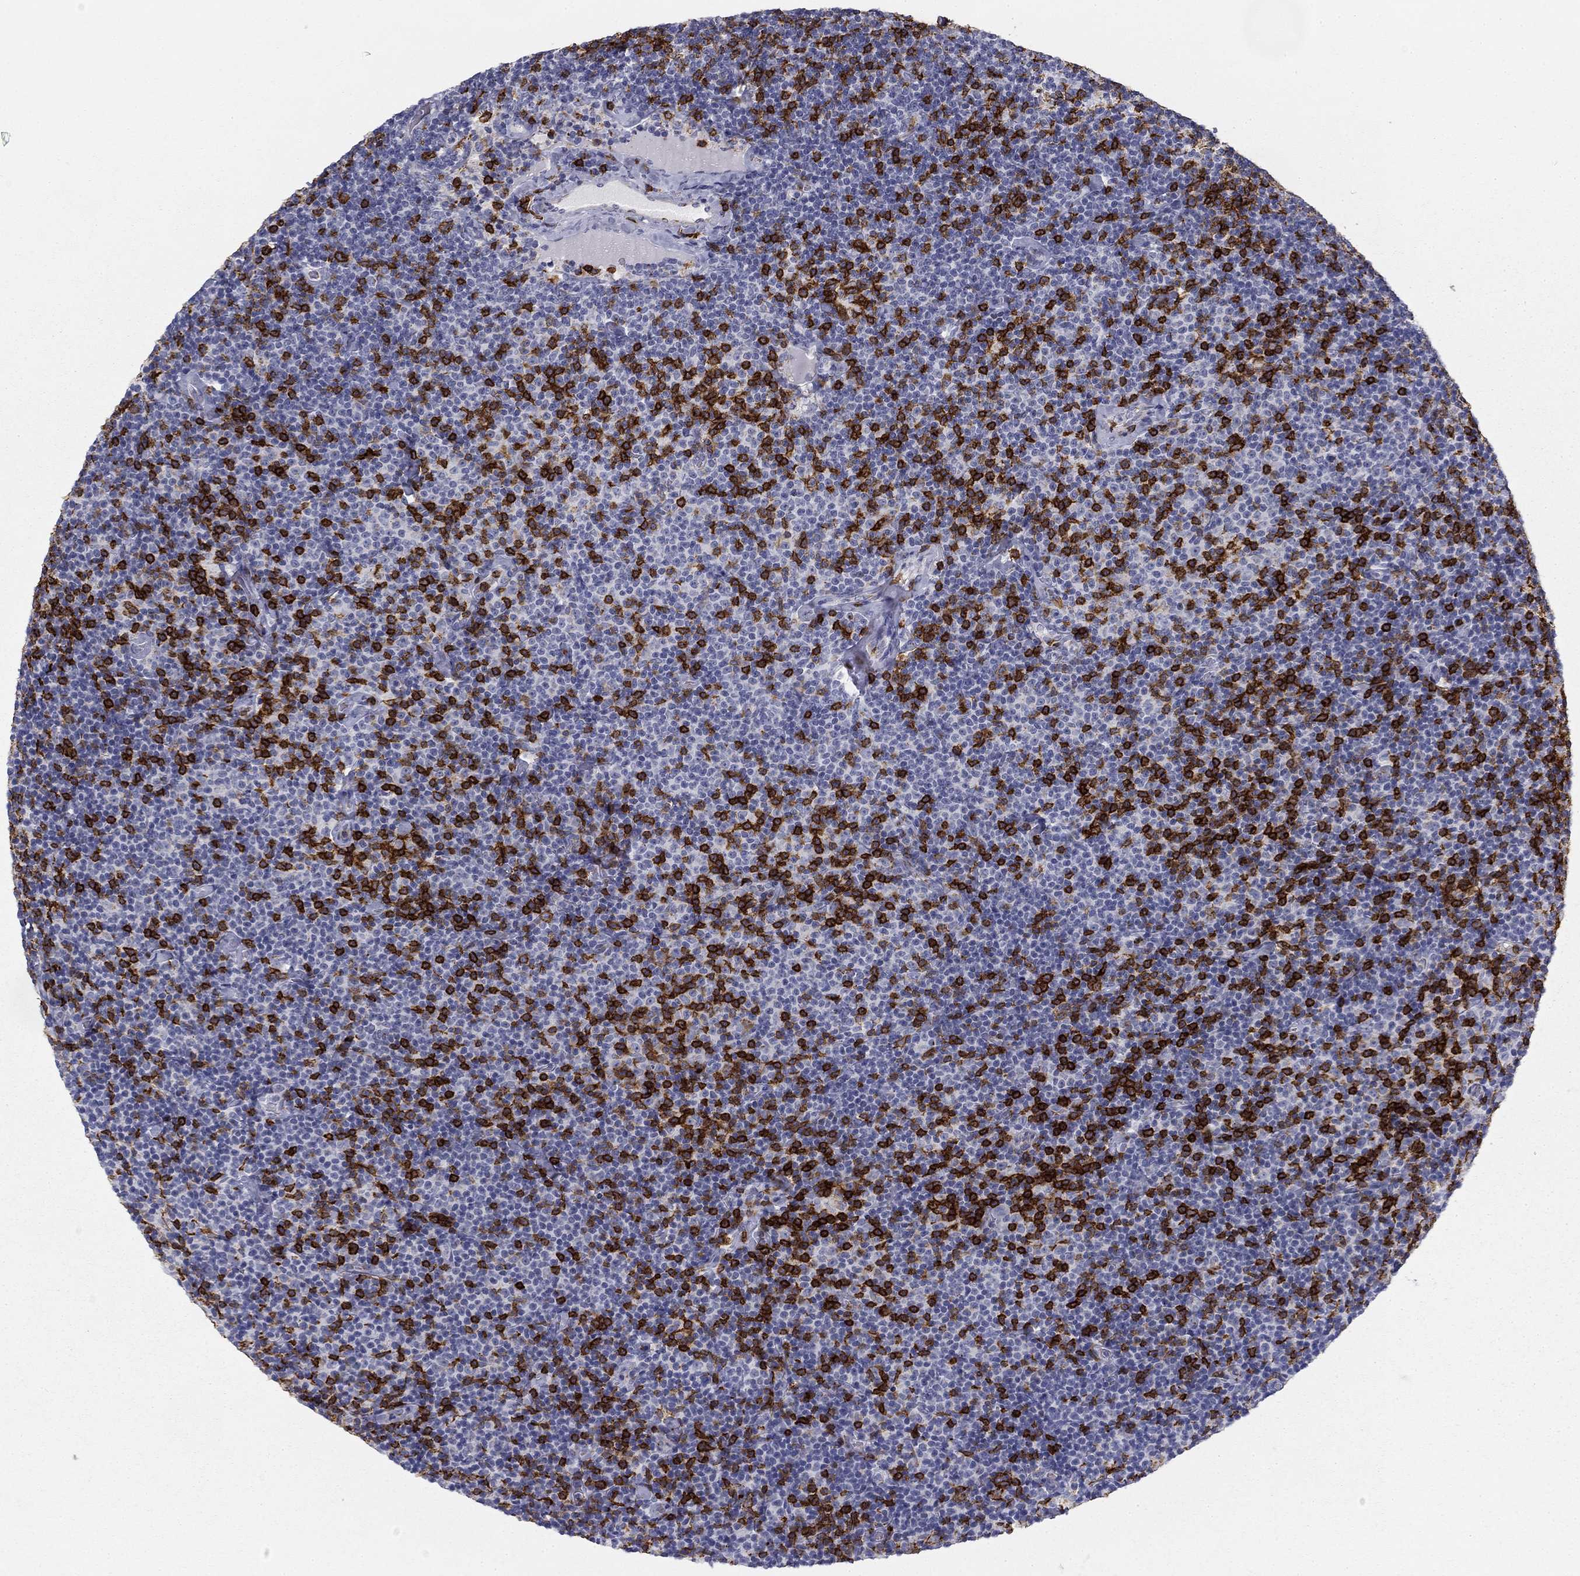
{"staining": {"intensity": "strong", "quantity": "25%-75%", "location": "cytoplasmic/membranous"}, "tissue": "lymphoma", "cell_type": "Tumor cells", "image_type": "cancer", "snomed": [{"axis": "morphology", "description": "Malignant lymphoma, non-Hodgkin's type, Low grade"}, {"axis": "topography", "description": "Lymph node"}], "caption": "High-magnification brightfield microscopy of malignant lymphoma, non-Hodgkin's type (low-grade) stained with DAB (brown) and counterstained with hematoxylin (blue). tumor cells exhibit strong cytoplasmic/membranous staining is appreciated in approximately25%-75% of cells.", "gene": "TRAT1", "patient": {"sex": "male", "age": 81}}